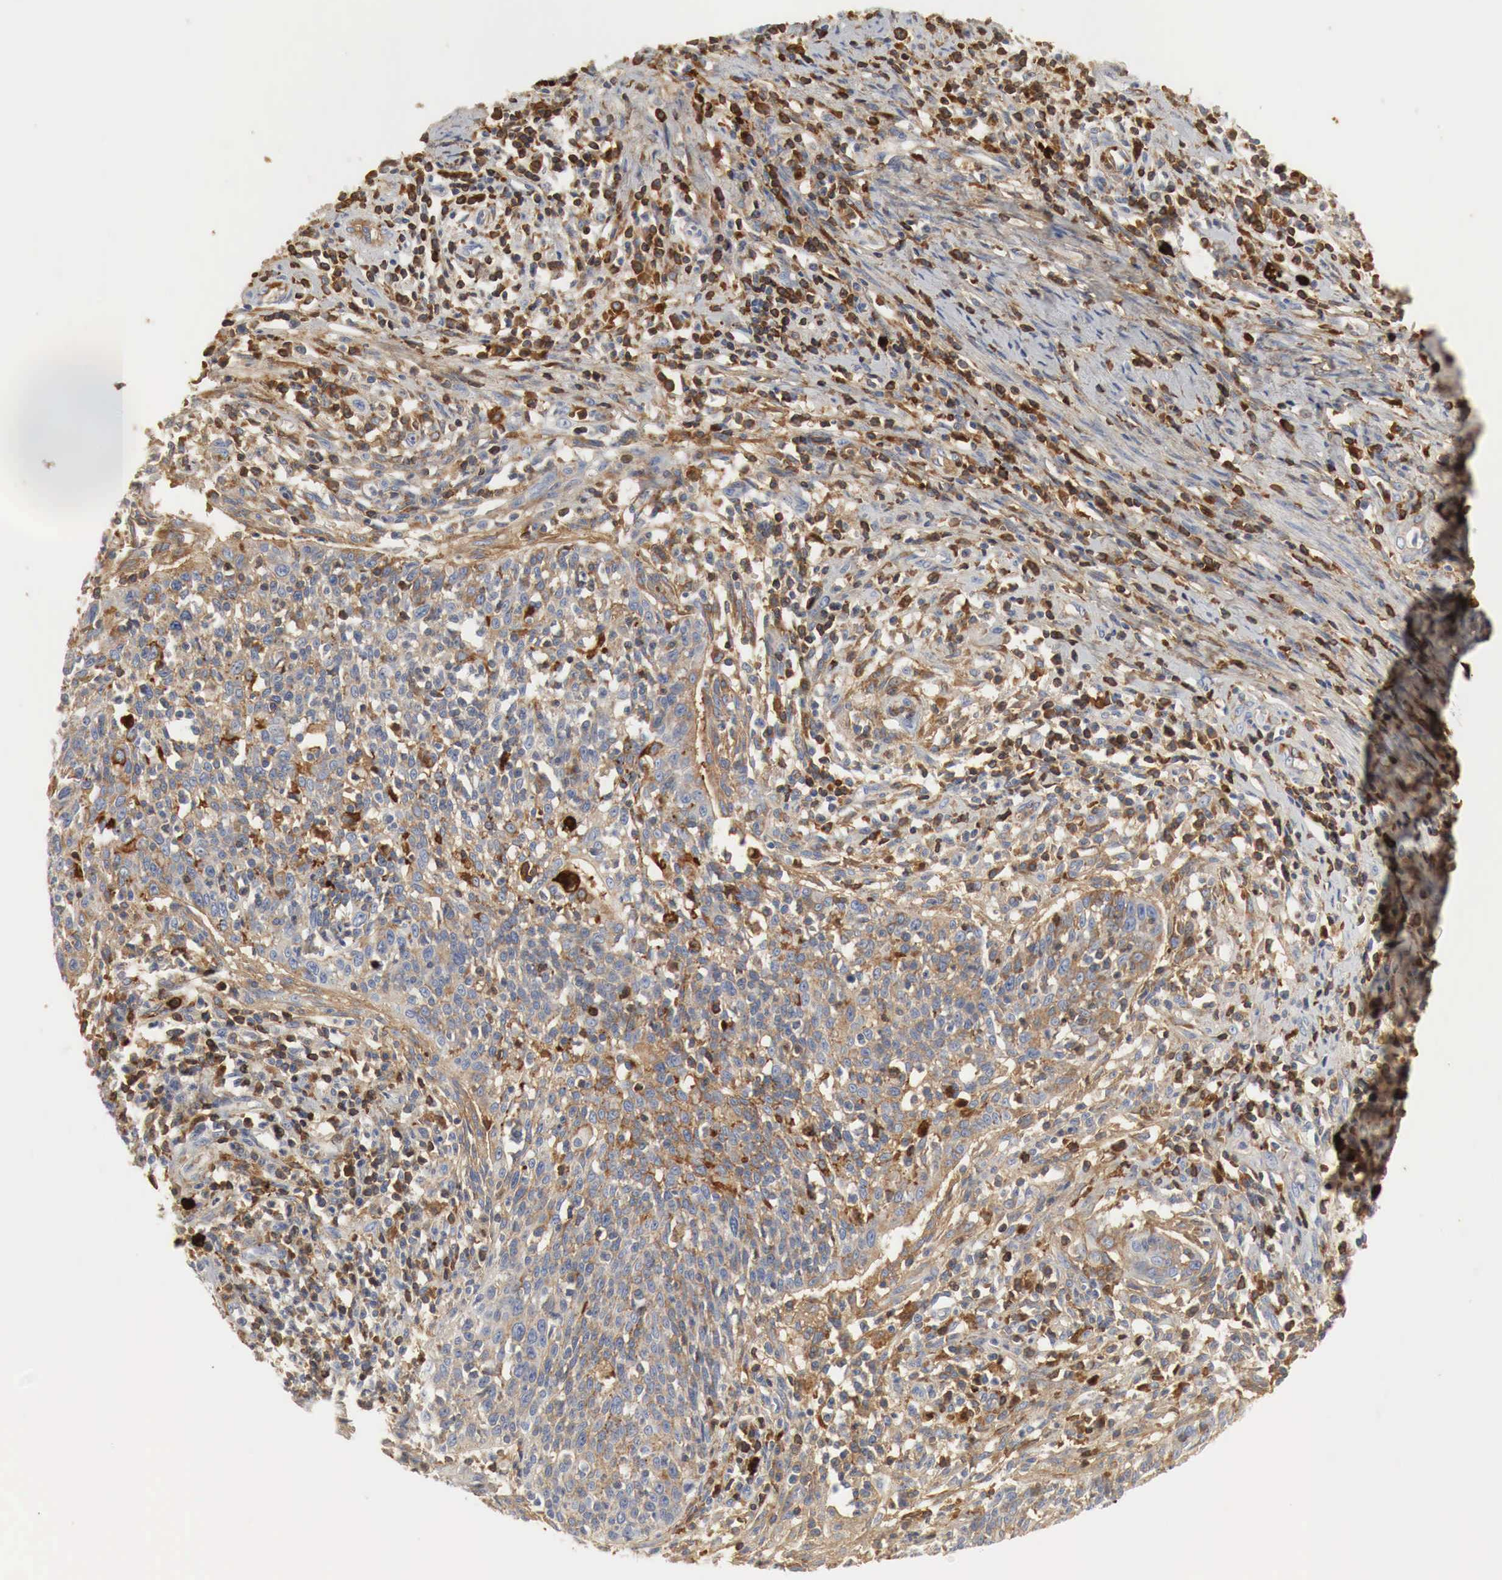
{"staining": {"intensity": "weak", "quantity": "25%-75%", "location": "cytoplasmic/membranous"}, "tissue": "cervical cancer", "cell_type": "Tumor cells", "image_type": "cancer", "snomed": [{"axis": "morphology", "description": "Squamous cell carcinoma, NOS"}, {"axis": "topography", "description": "Cervix"}], "caption": "Immunohistochemical staining of human cervical cancer (squamous cell carcinoma) reveals weak cytoplasmic/membranous protein staining in about 25%-75% of tumor cells.", "gene": "IGLC3", "patient": {"sex": "female", "age": 41}}